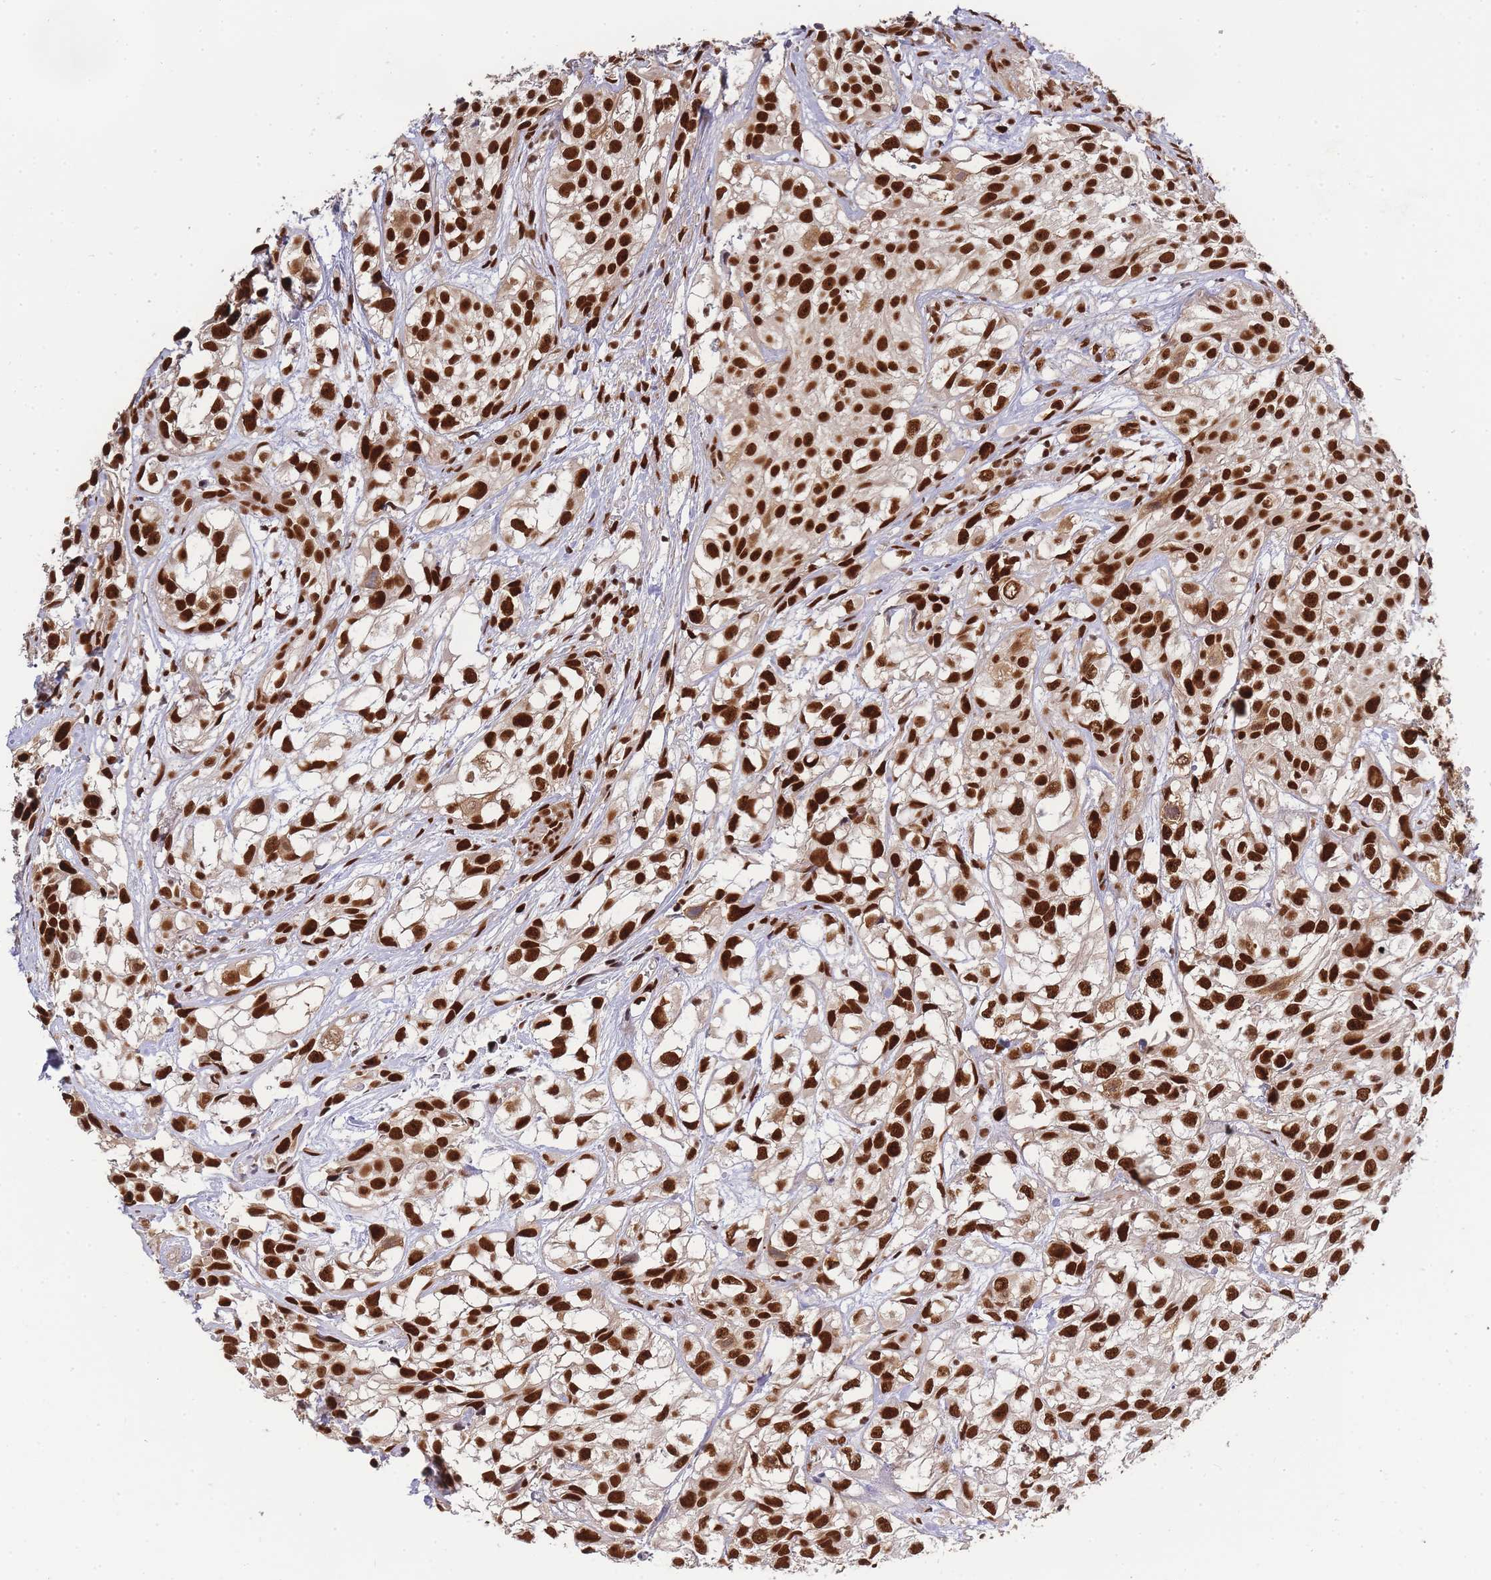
{"staining": {"intensity": "strong", "quantity": ">75%", "location": "nuclear"}, "tissue": "urothelial cancer", "cell_type": "Tumor cells", "image_type": "cancer", "snomed": [{"axis": "morphology", "description": "Urothelial carcinoma, High grade"}, {"axis": "topography", "description": "Urinary bladder"}], "caption": "Protein expression analysis of urothelial carcinoma (high-grade) displays strong nuclear staining in approximately >75% of tumor cells.", "gene": "PRKDC", "patient": {"sex": "male", "age": 56}}